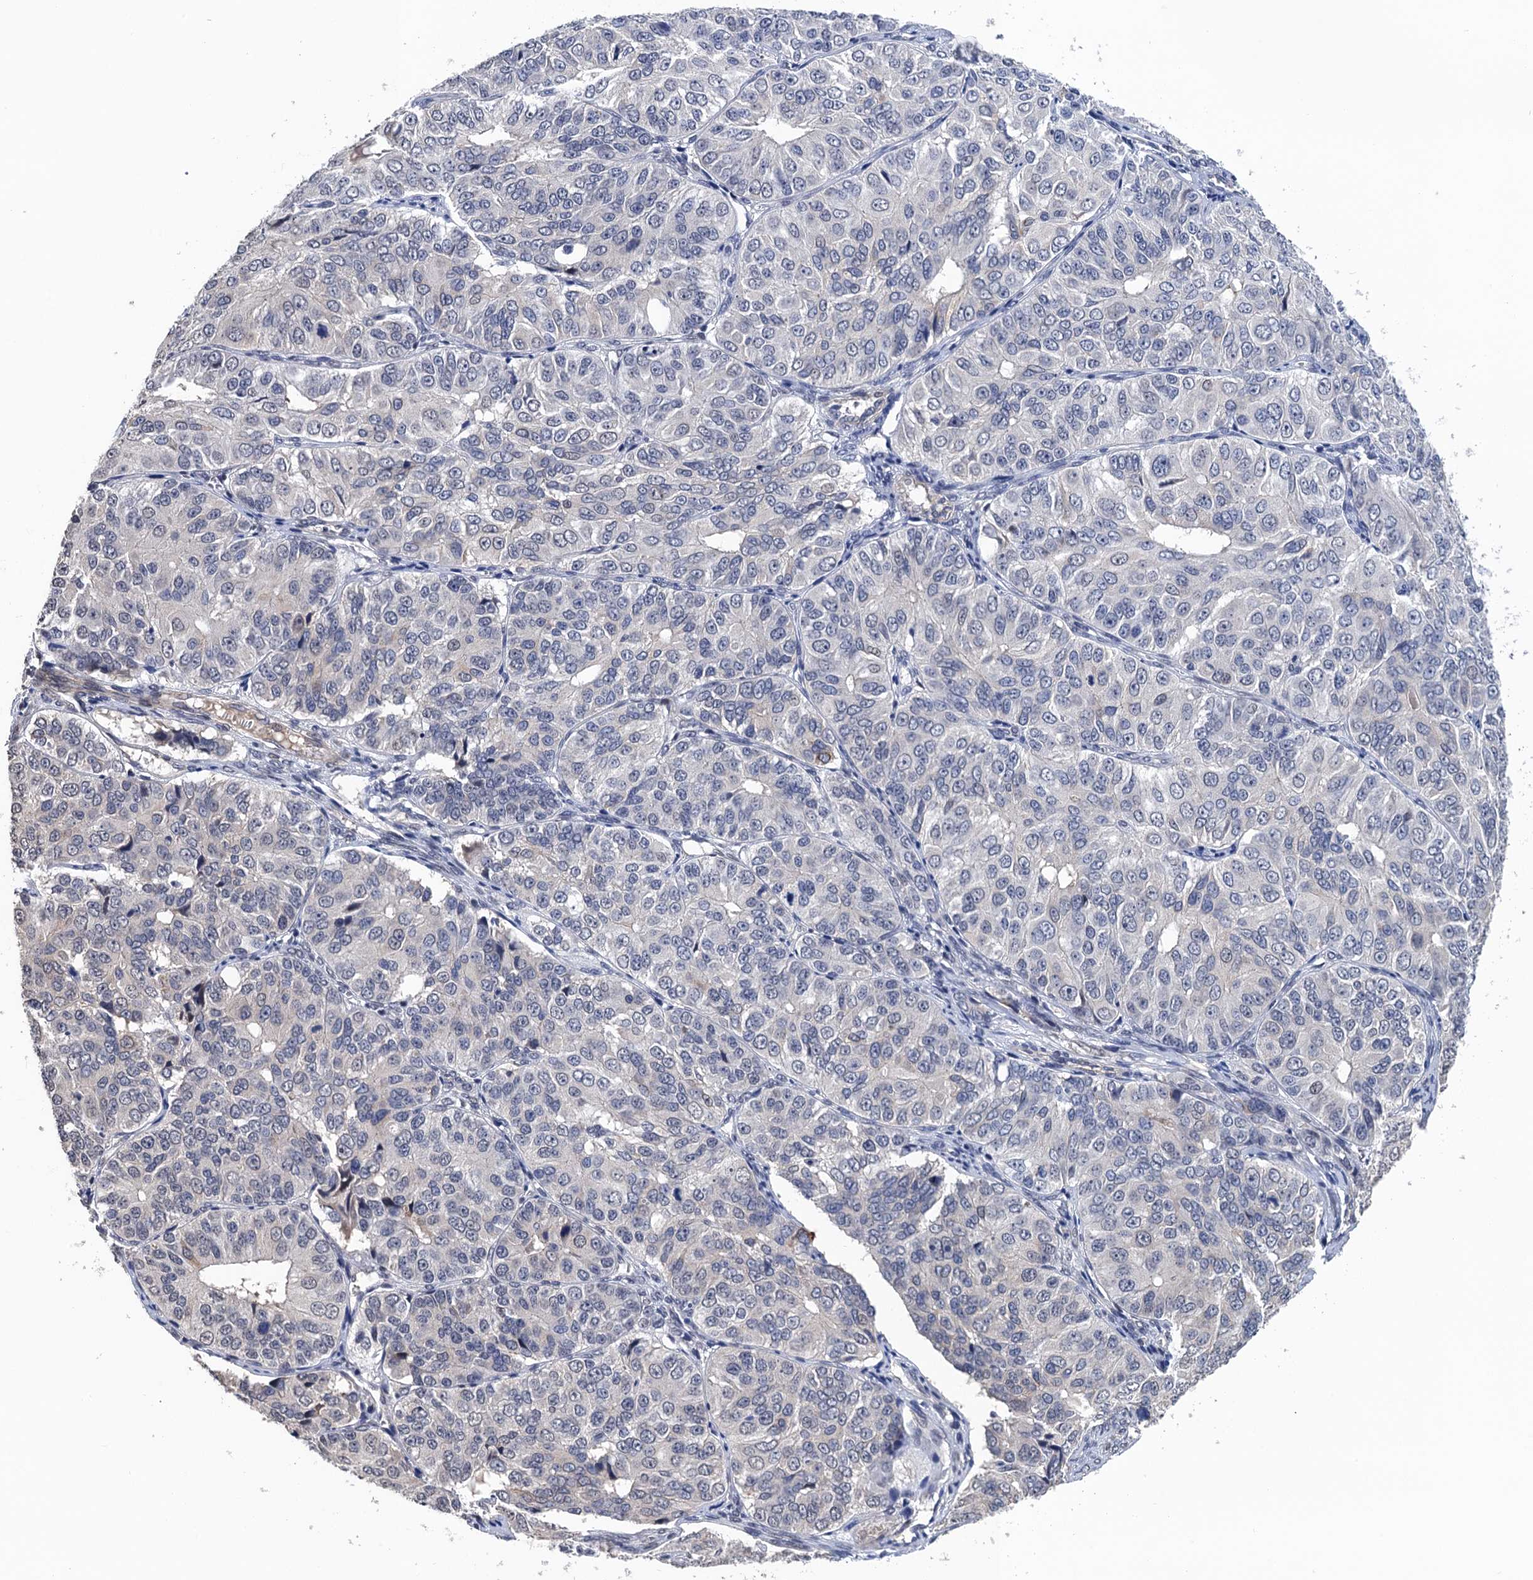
{"staining": {"intensity": "negative", "quantity": "none", "location": "none"}, "tissue": "ovarian cancer", "cell_type": "Tumor cells", "image_type": "cancer", "snomed": [{"axis": "morphology", "description": "Carcinoma, endometroid"}, {"axis": "topography", "description": "Ovary"}], "caption": "Photomicrograph shows no protein staining in tumor cells of ovarian cancer tissue. (Stains: DAB (3,3'-diaminobenzidine) immunohistochemistry with hematoxylin counter stain, Microscopy: brightfield microscopy at high magnification).", "gene": "ART5", "patient": {"sex": "female", "age": 51}}